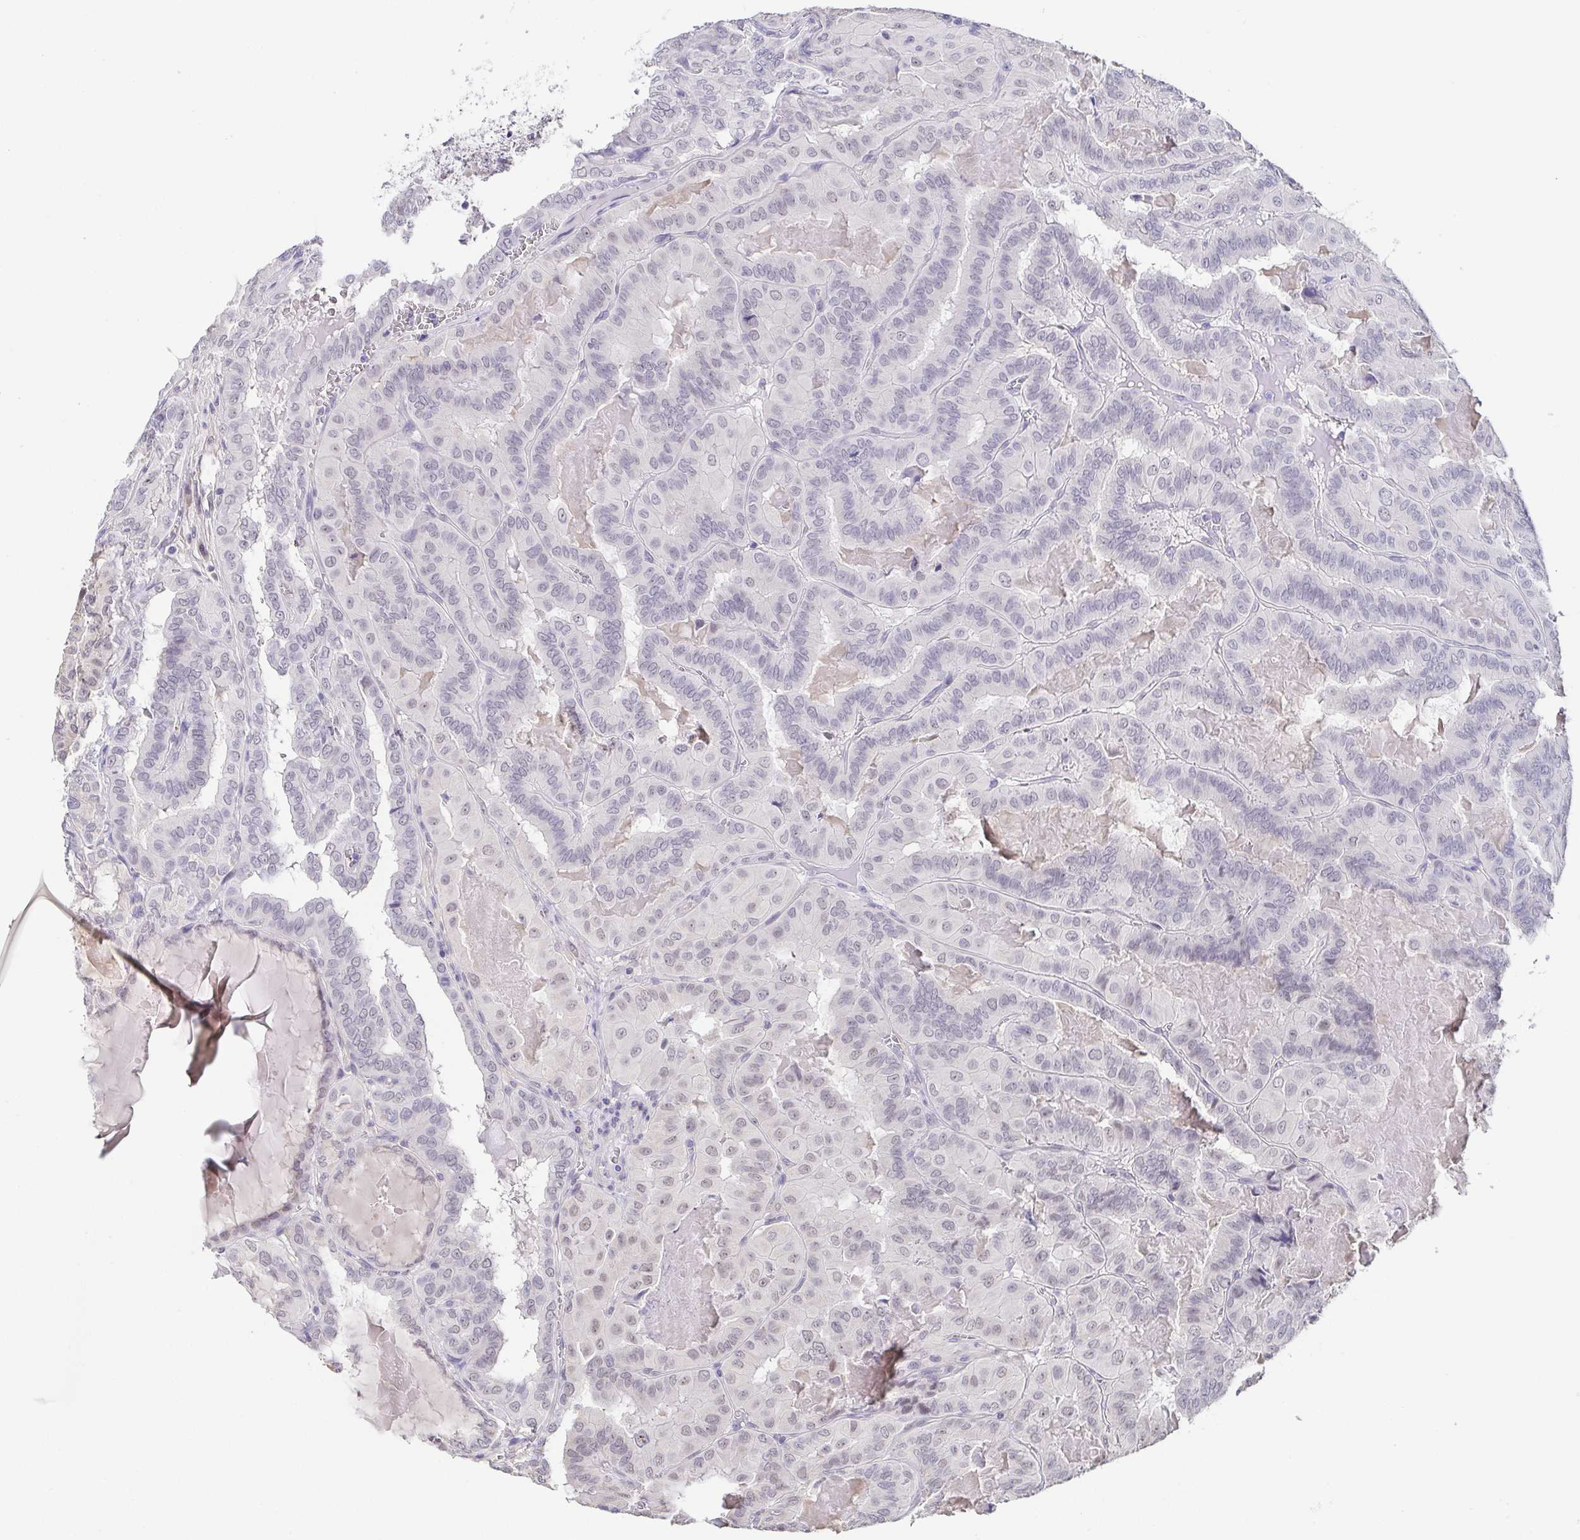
{"staining": {"intensity": "weak", "quantity": "<25%", "location": "nuclear"}, "tissue": "thyroid cancer", "cell_type": "Tumor cells", "image_type": "cancer", "snomed": [{"axis": "morphology", "description": "Papillary adenocarcinoma, NOS"}, {"axis": "topography", "description": "Thyroid gland"}], "caption": "Immunohistochemistry (IHC) micrograph of neoplastic tissue: human thyroid cancer (papillary adenocarcinoma) stained with DAB reveals no significant protein staining in tumor cells.", "gene": "NEFH", "patient": {"sex": "female", "age": 46}}